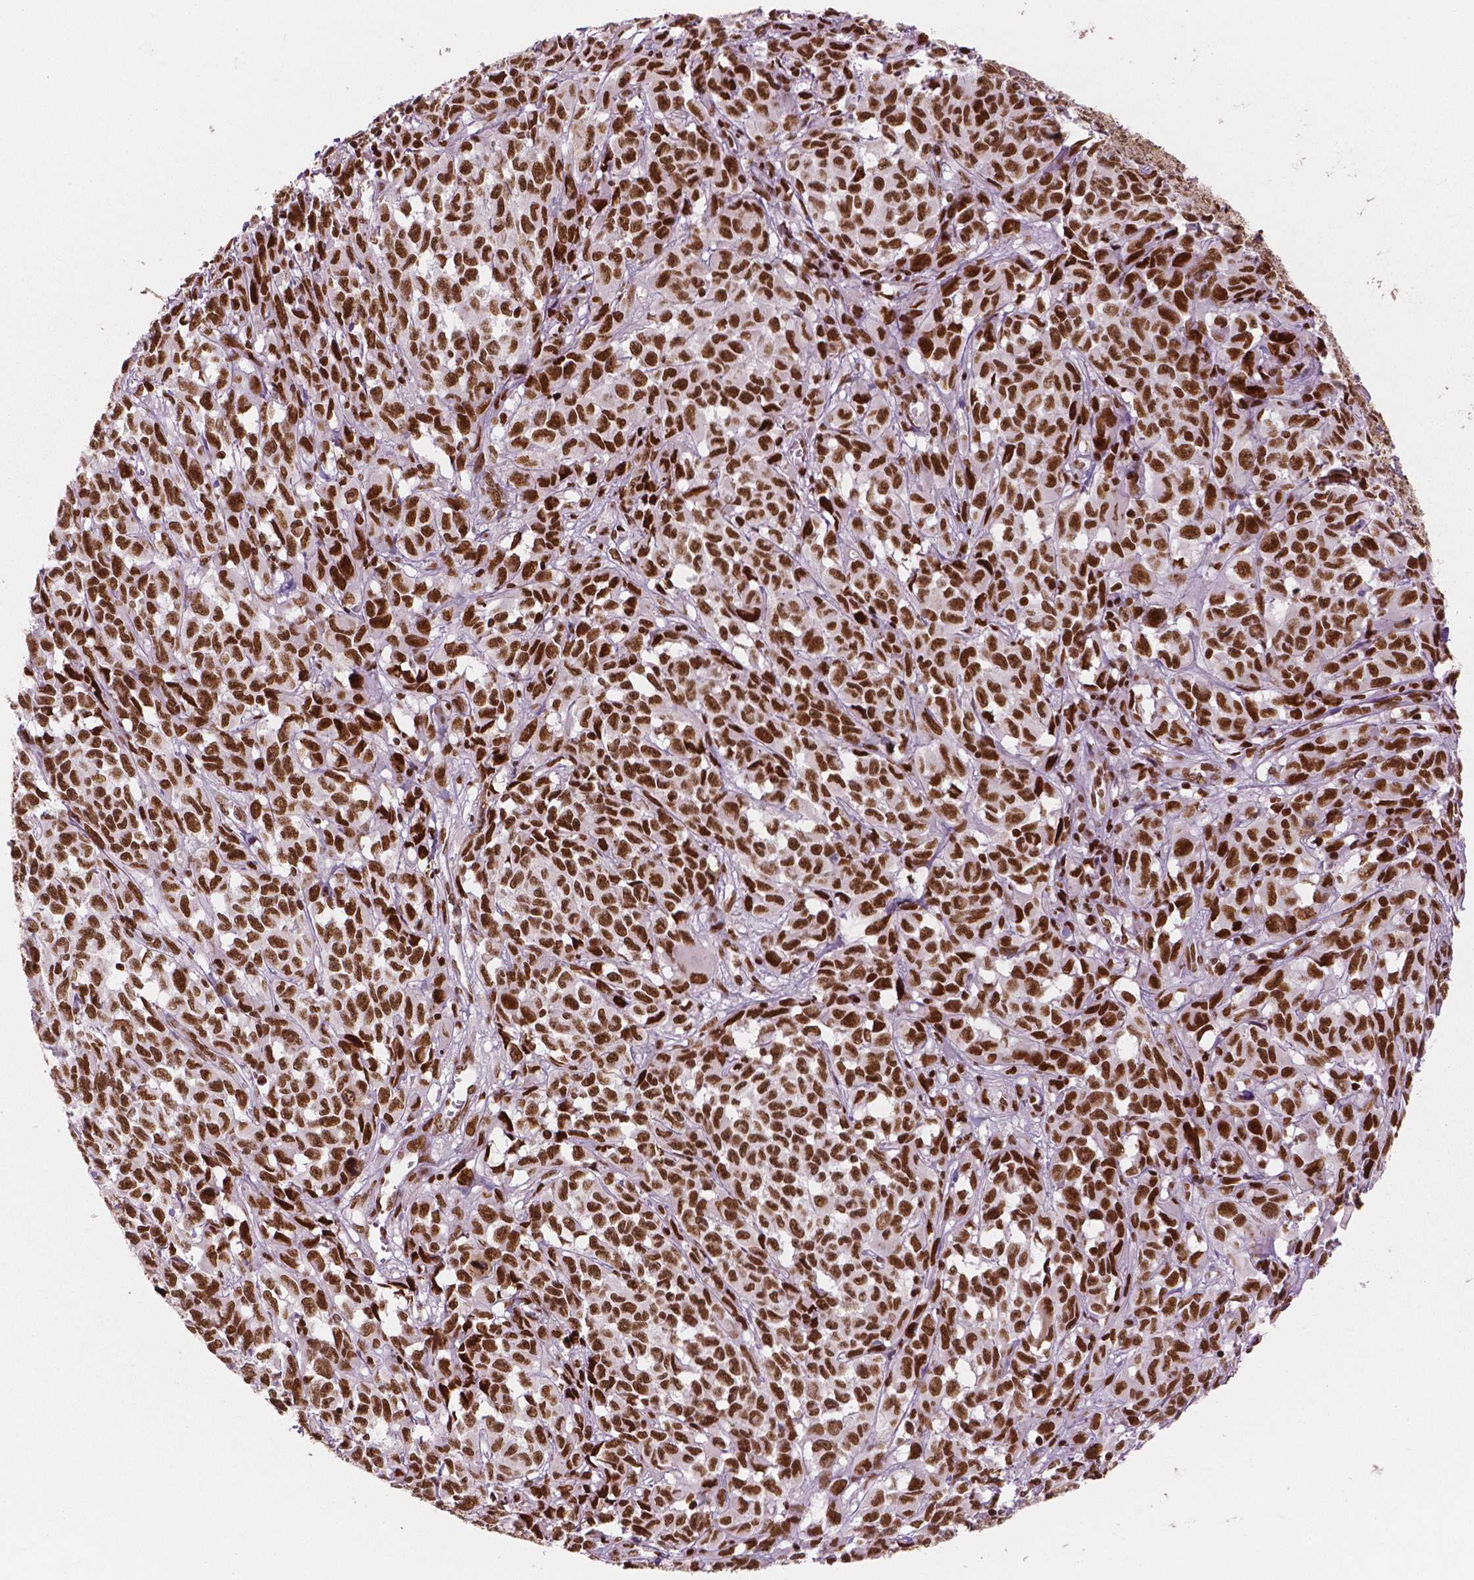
{"staining": {"intensity": "strong", "quantity": ">75%", "location": "nuclear"}, "tissue": "melanoma", "cell_type": "Tumor cells", "image_type": "cancer", "snomed": [{"axis": "morphology", "description": "Malignant melanoma, NOS"}, {"axis": "topography", "description": "Vulva, labia, clitoris and Bartholin´s gland, NO"}], "caption": "The immunohistochemical stain highlights strong nuclear positivity in tumor cells of malignant melanoma tissue.", "gene": "BRD4", "patient": {"sex": "female", "age": 75}}